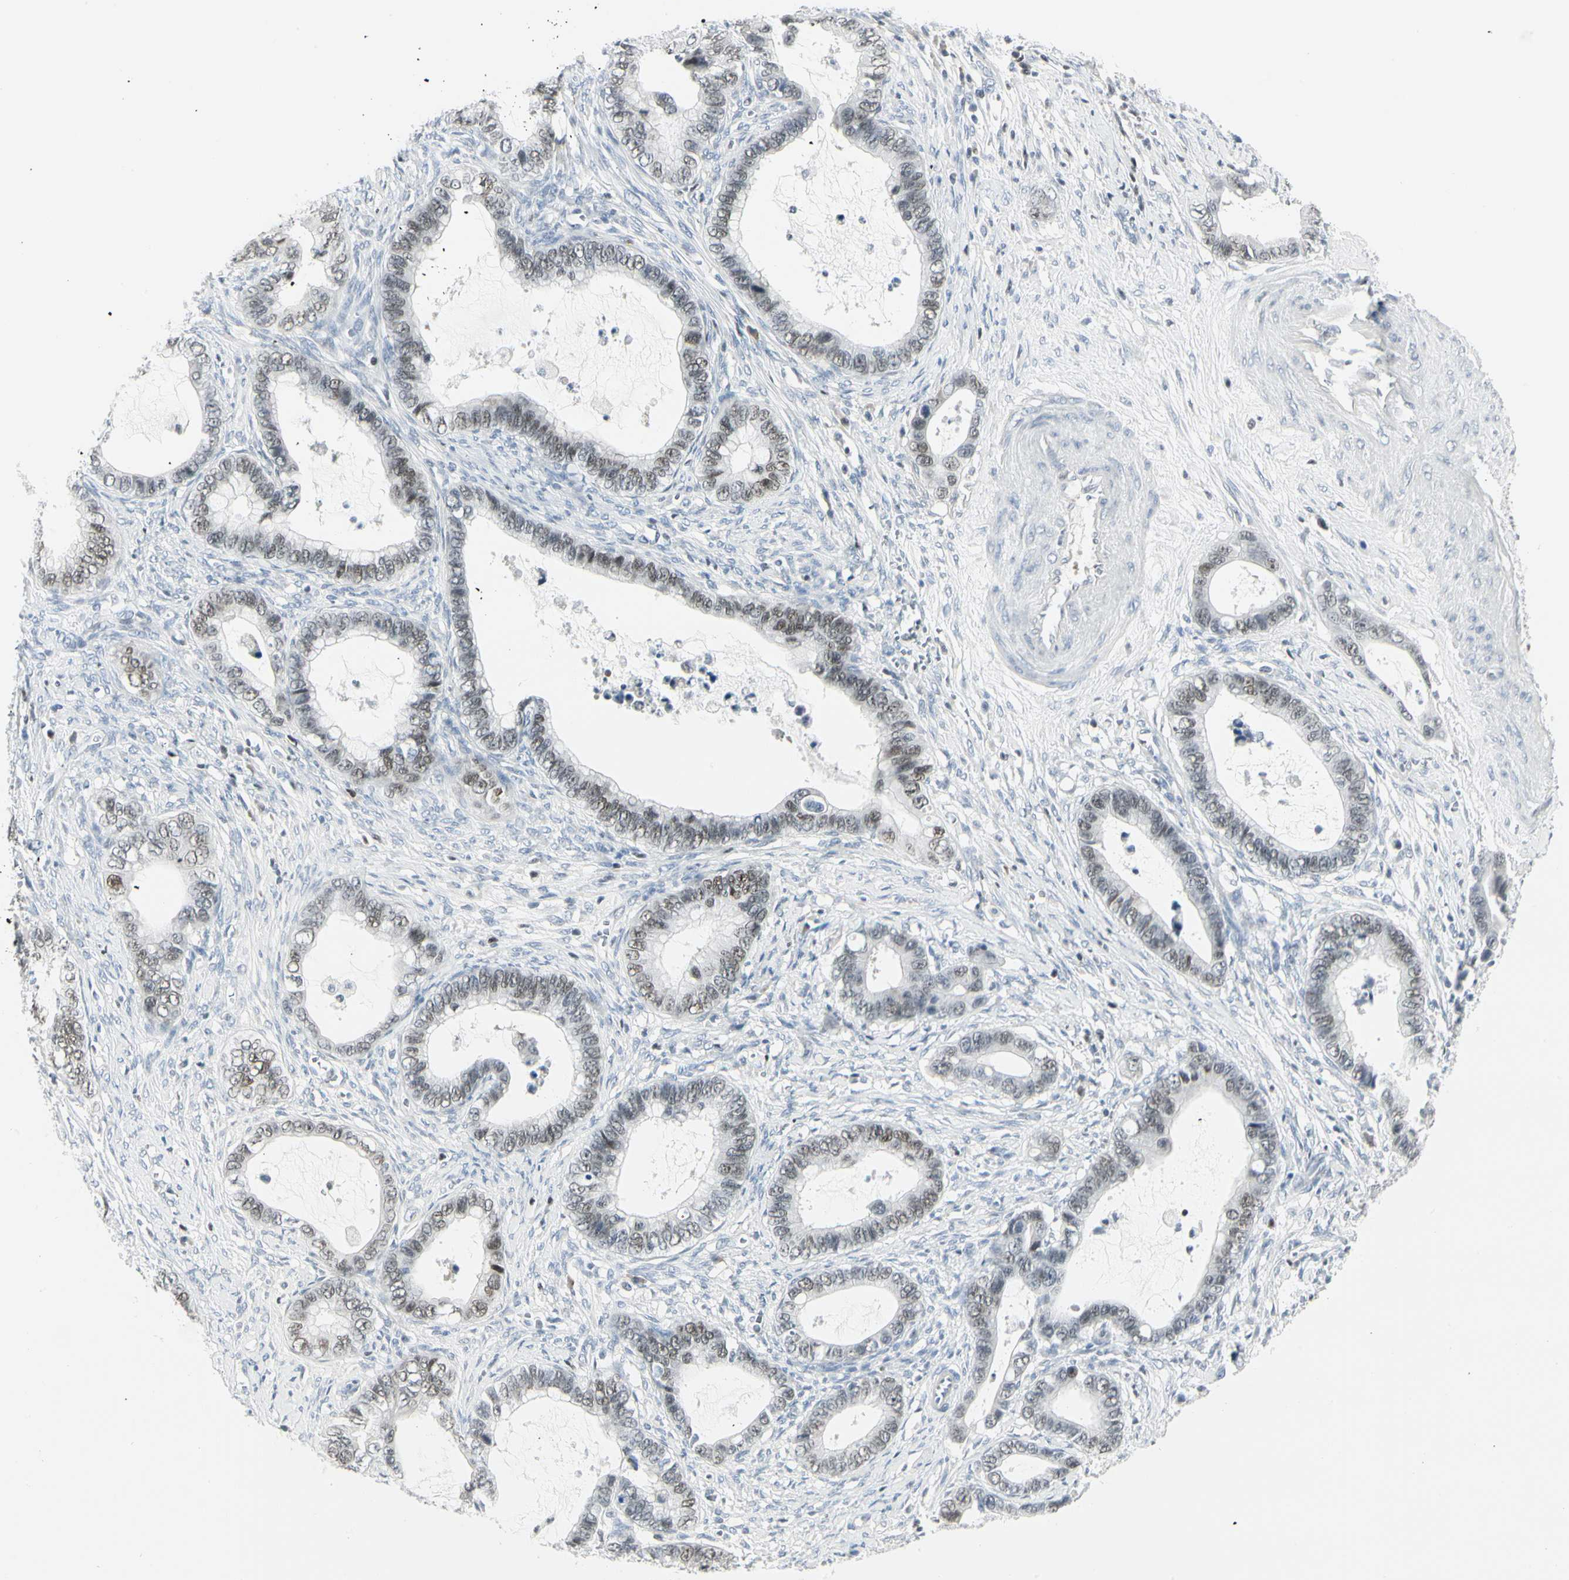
{"staining": {"intensity": "weak", "quantity": ">75%", "location": "nuclear"}, "tissue": "cervical cancer", "cell_type": "Tumor cells", "image_type": "cancer", "snomed": [{"axis": "morphology", "description": "Adenocarcinoma, NOS"}, {"axis": "topography", "description": "Cervix"}], "caption": "A low amount of weak nuclear expression is identified in approximately >75% of tumor cells in cervical adenocarcinoma tissue.", "gene": "ZBTB7B", "patient": {"sex": "female", "age": 44}}